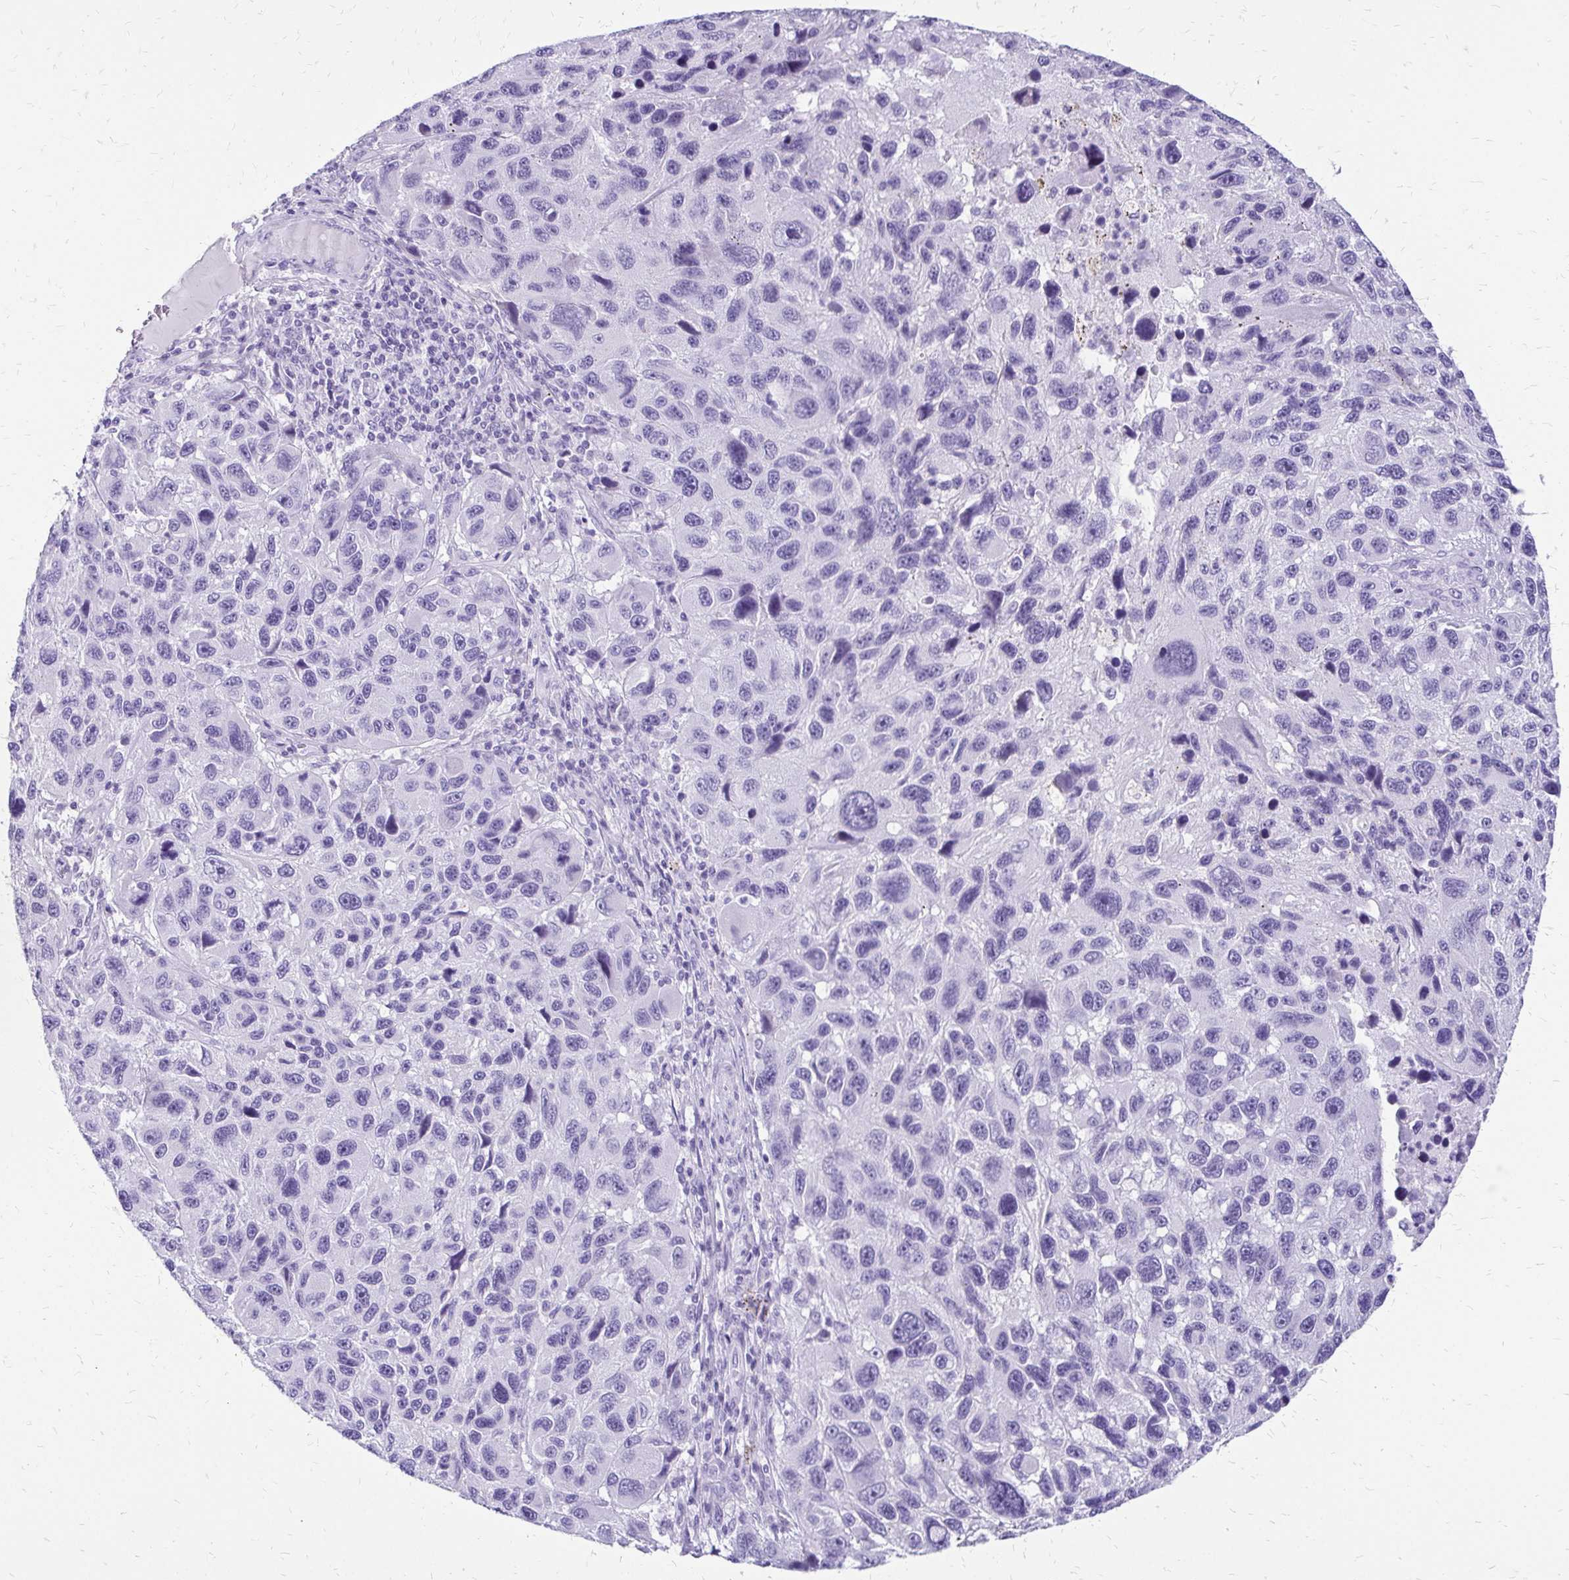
{"staining": {"intensity": "negative", "quantity": "none", "location": "none"}, "tissue": "melanoma", "cell_type": "Tumor cells", "image_type": "cancer", "snomed": [{"axis": "morphology", "description": "Malignant melanoma, NOS"}, {"axis": "topography", "description": "Skin"}], "caption": "This is an IHC histopathology image of human malignant melanoma. There is no staining in tumor cells.", "gene": "SLC32A1", "patient": {"sex": "male", "age": 53}}